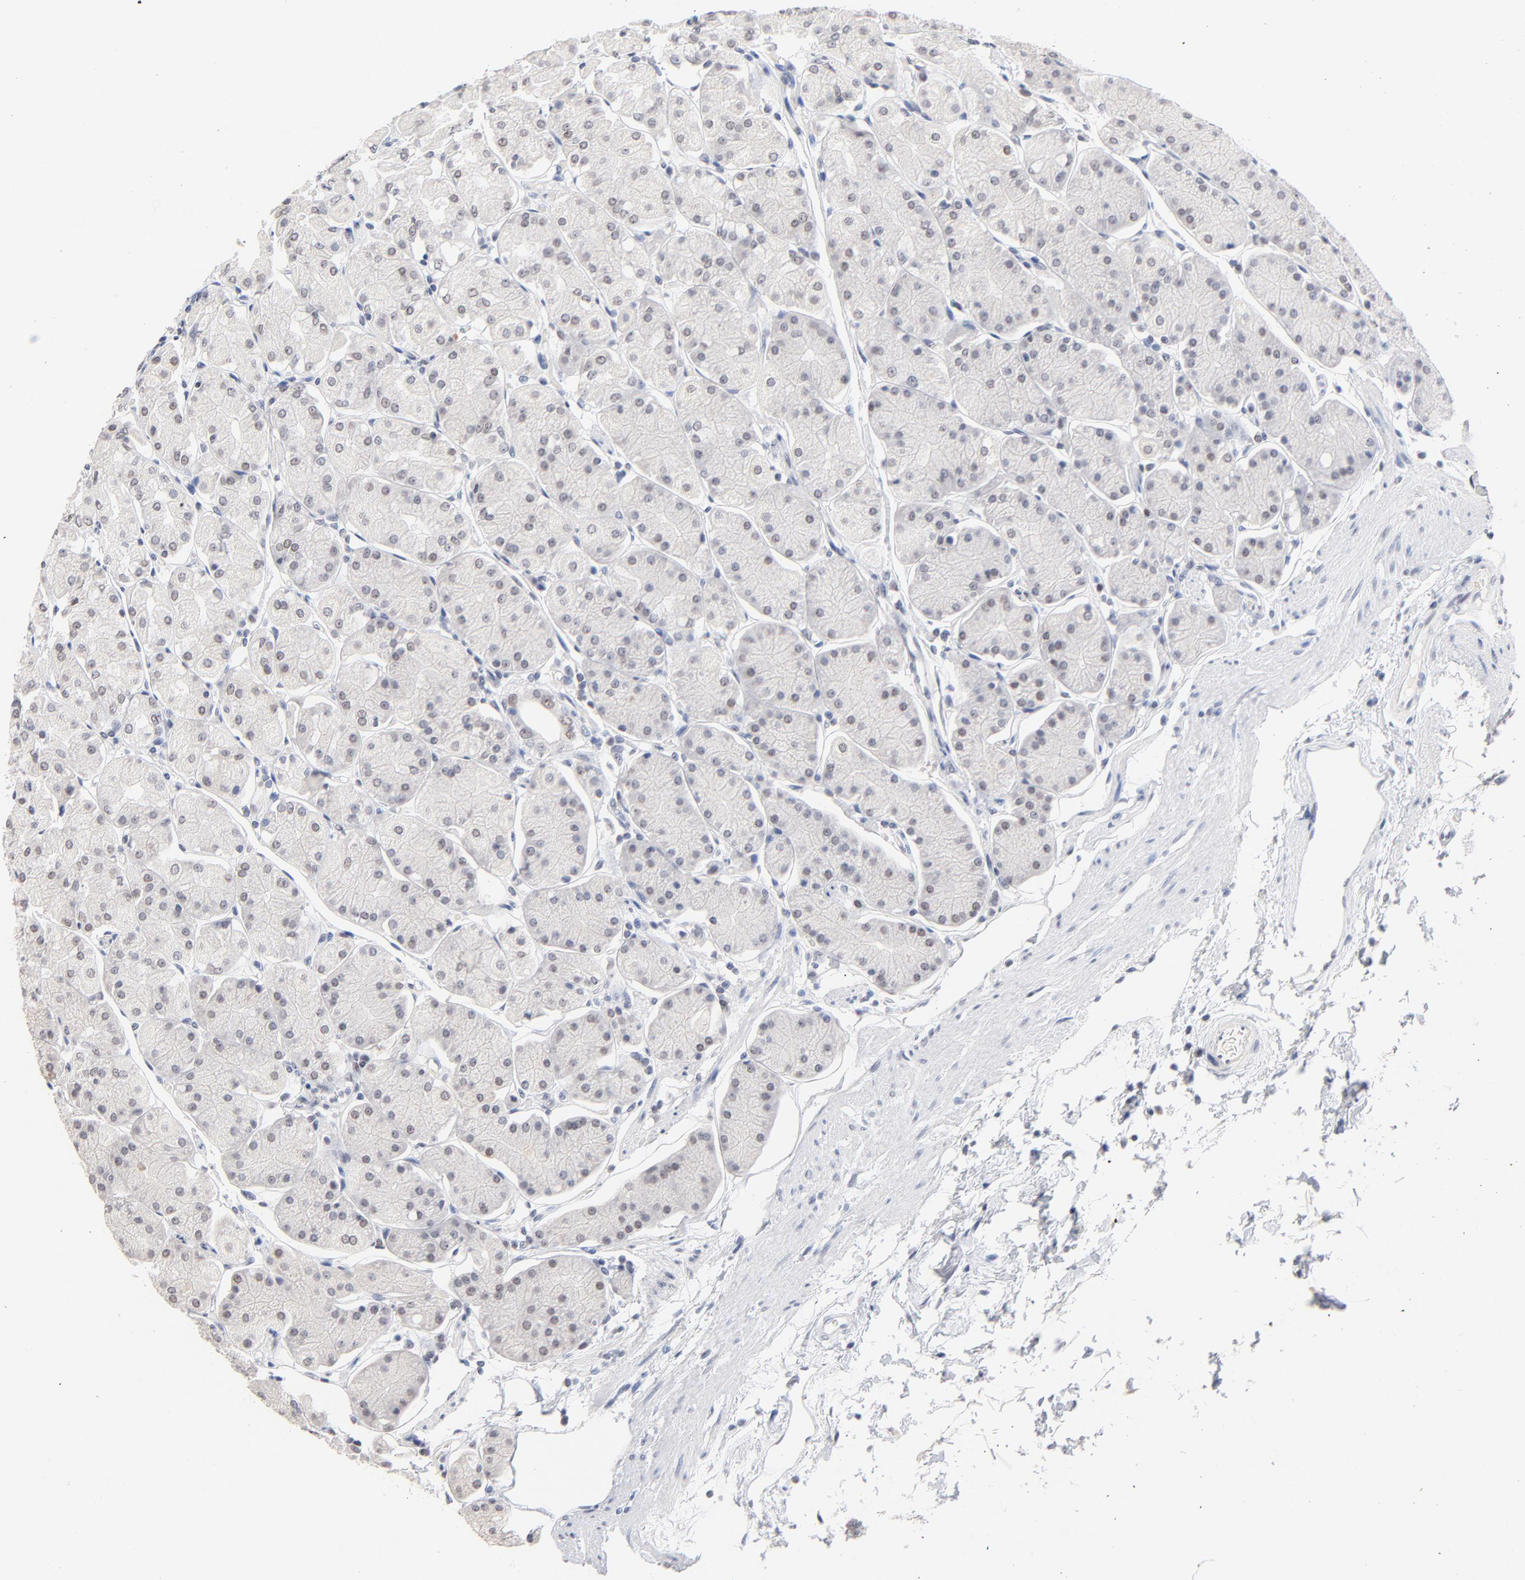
{"staining": {"intensity": "weak", "quantity": "<25%", "location": "nuclear"}, "tissue": "stomach", "cell_type": "Glandular cells", "image_type": "normal", "snomed": [{"axis": "morphology", "description": "Normal tissue, NOS"}, {"axis": "topography", "description": "Stomach, upper"}, {"axis": "topography", "description": "Stomach"}], "caption": "A photomicrograph of stomach stained for a protein shows no brown staining in glandular cells. Nuclei are stained in blue.", "gene": "ORC2", "patient": {"sex": "male", "age": 76}}